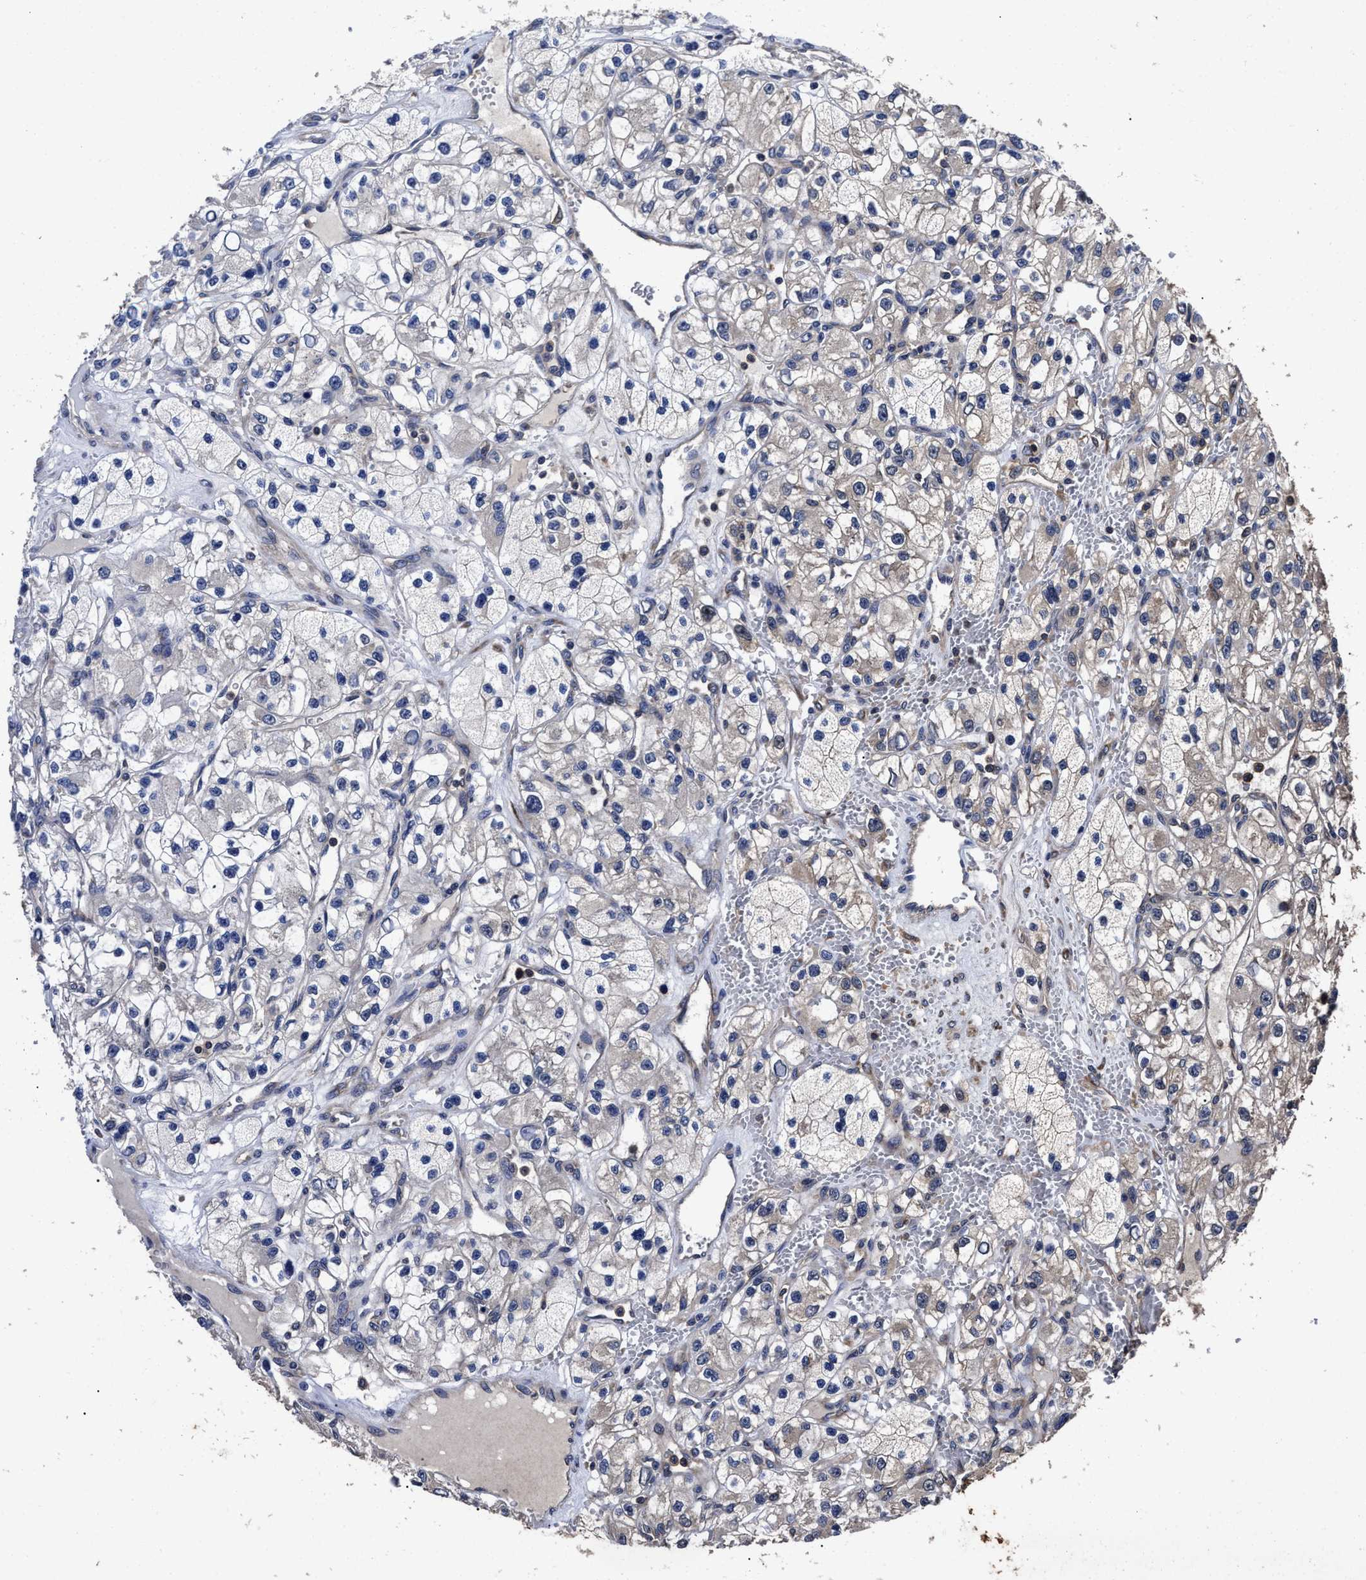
{"staining": {"intensity": "weak", "quantity": "<25%", "location": "cytoplasmic/membranous"}, "tissue": "renal cancer", "cell_type": "Tumor cells", "image_type": "cancer", "snomed": [{"axis": "morphology", "description": "Adenocarcinoma, NOS"}, {"axis": "topography", "description": "Kidney"}], "caption": "Tumor cells are negative for brown protein staining in renal adenocarcinoma.", "gene": "AVEN", "patient": {"sex": "female", "age": 57}}